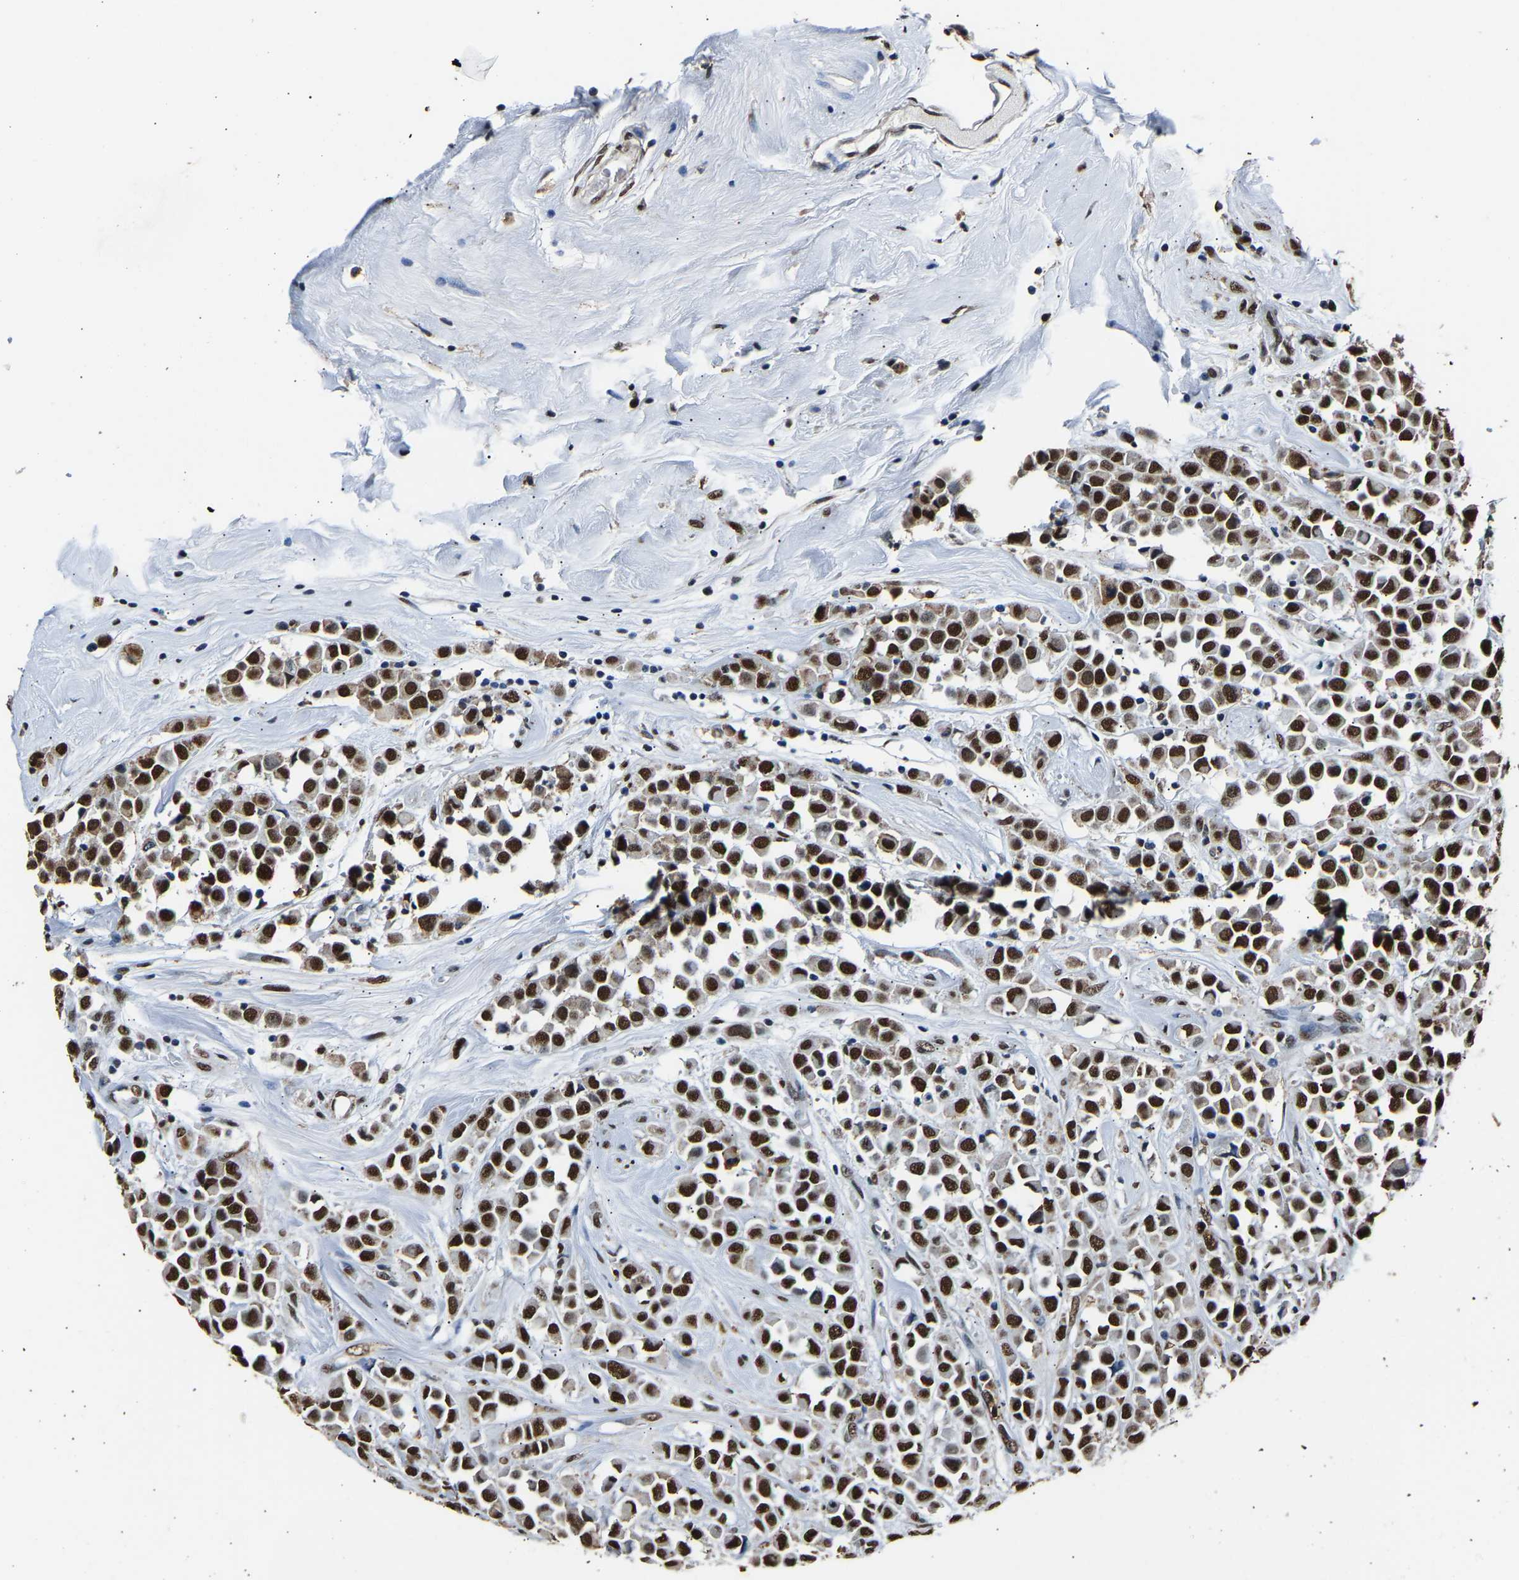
{"staining": {"intensity": "strong", "quantity": ">75%", "location": "nuclear"}, "tissue": "breast cancer", "cell_type": "Tumor cells", "image_type": "cancer", "snomed": [{"axis": "morphology", "description": "Duct carcinoma"}, {"axis": "topography", "description": "Breast"}], "caption": "Immunohistochemistry (DAB (3,3'-diaminobenzidine)) staining of human breast invasive ductal carcinoma shows strong nuclear protein expression in approximately >75% of tumor cells. Nuclei are stained in blue.", "gene": "SAFB", "patient": {"sex": "female", "age": 61}}